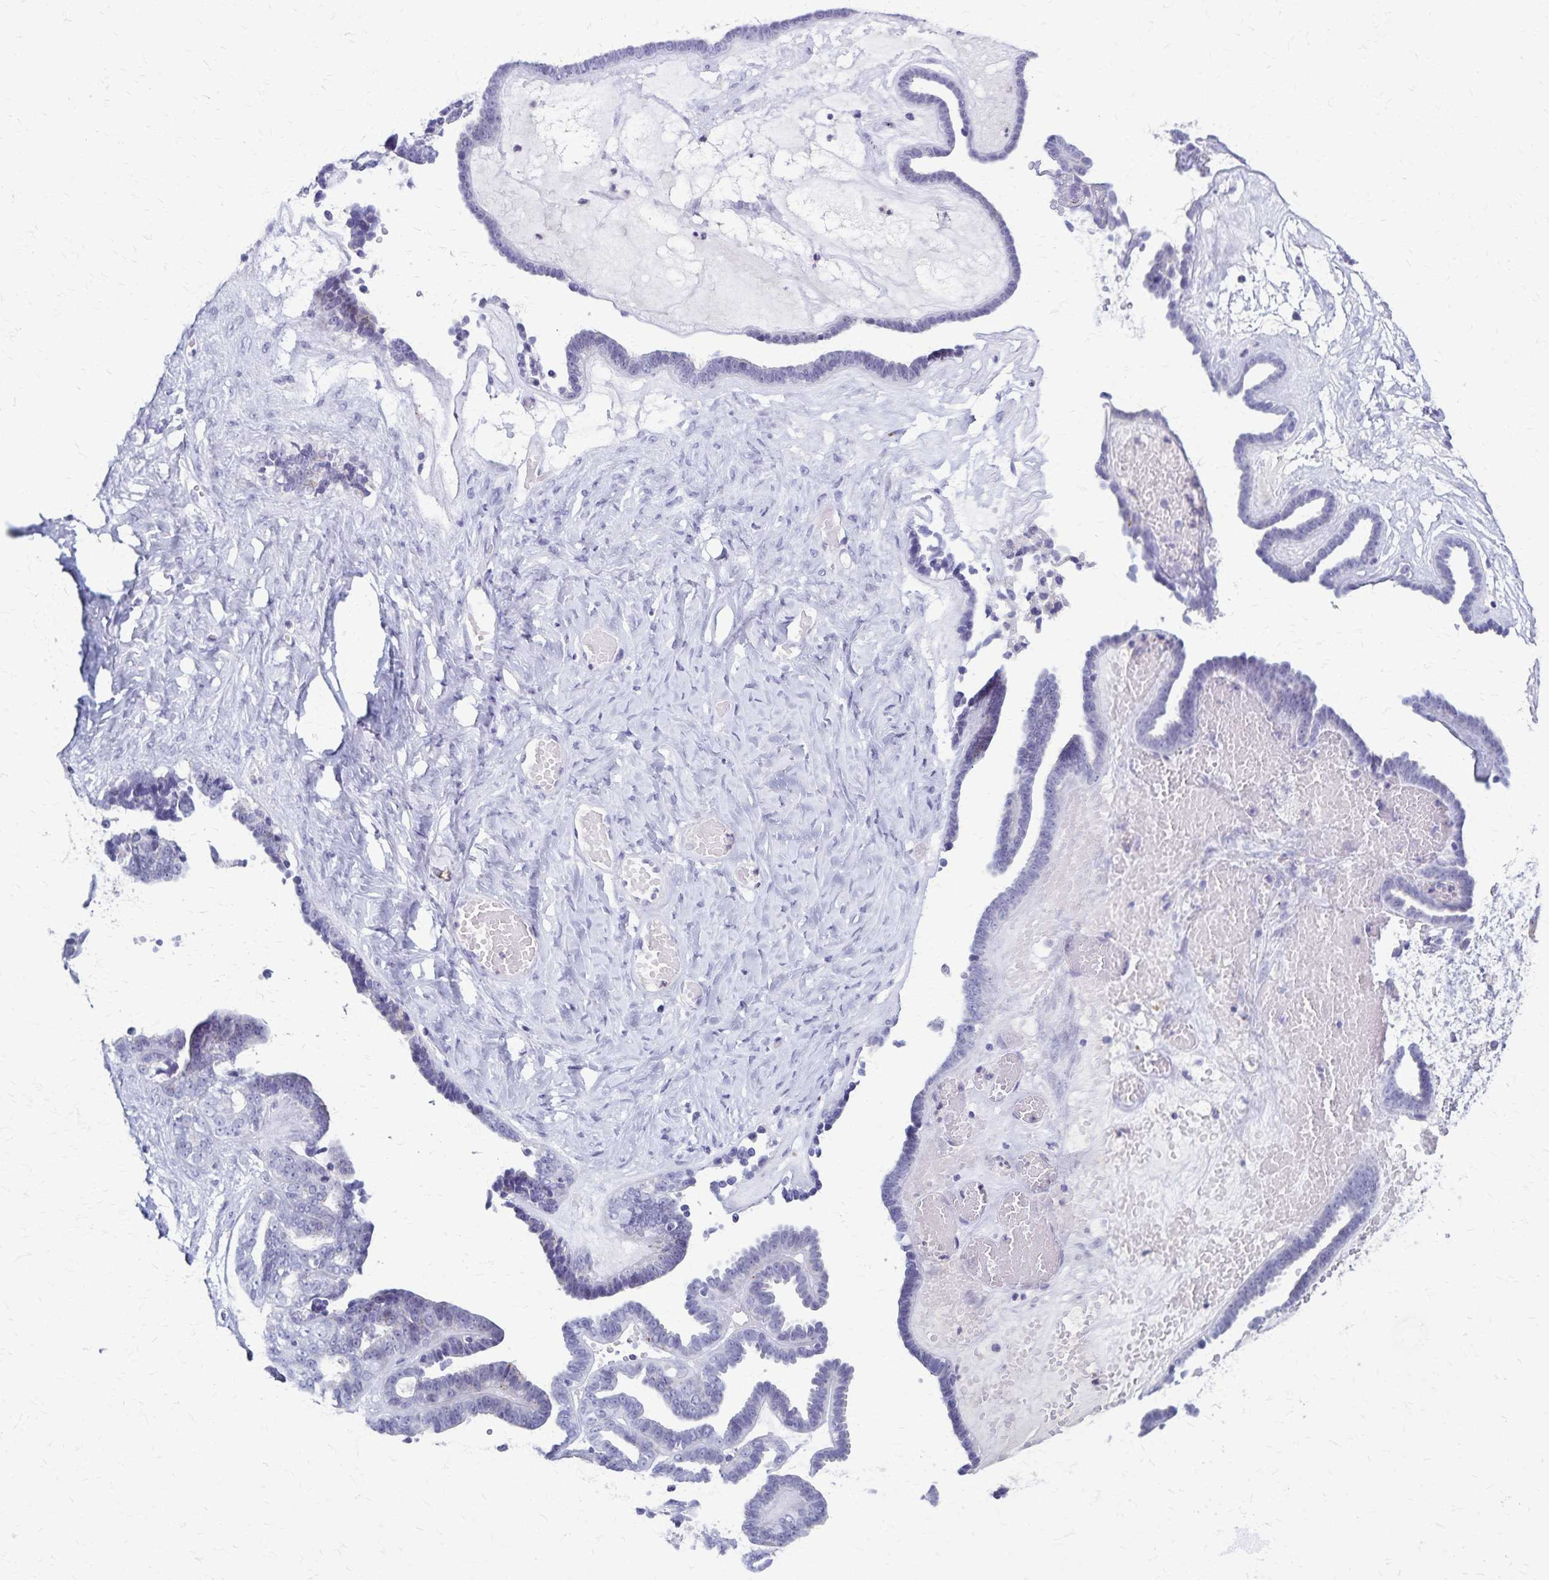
{"staining": {"intensity": "negative", "quantity": "none", "location": "none"}, "tissue": "ovarian cancer", "cell_type": "Tumor cells", "image_type": "cancer", "snomed": [{"axis": "morphology", "description": "Cystadenocarcinoma, serous, NOS"}, {"axis": "topography", "description": "Ovary"}], "caption": "Immunohistochemical staining of ovarian serous cystadenocarcinoma displays no significant staining in tumor cells.", "gene": "TMEM60", "patient": {"sex": "female", "age": 71}}